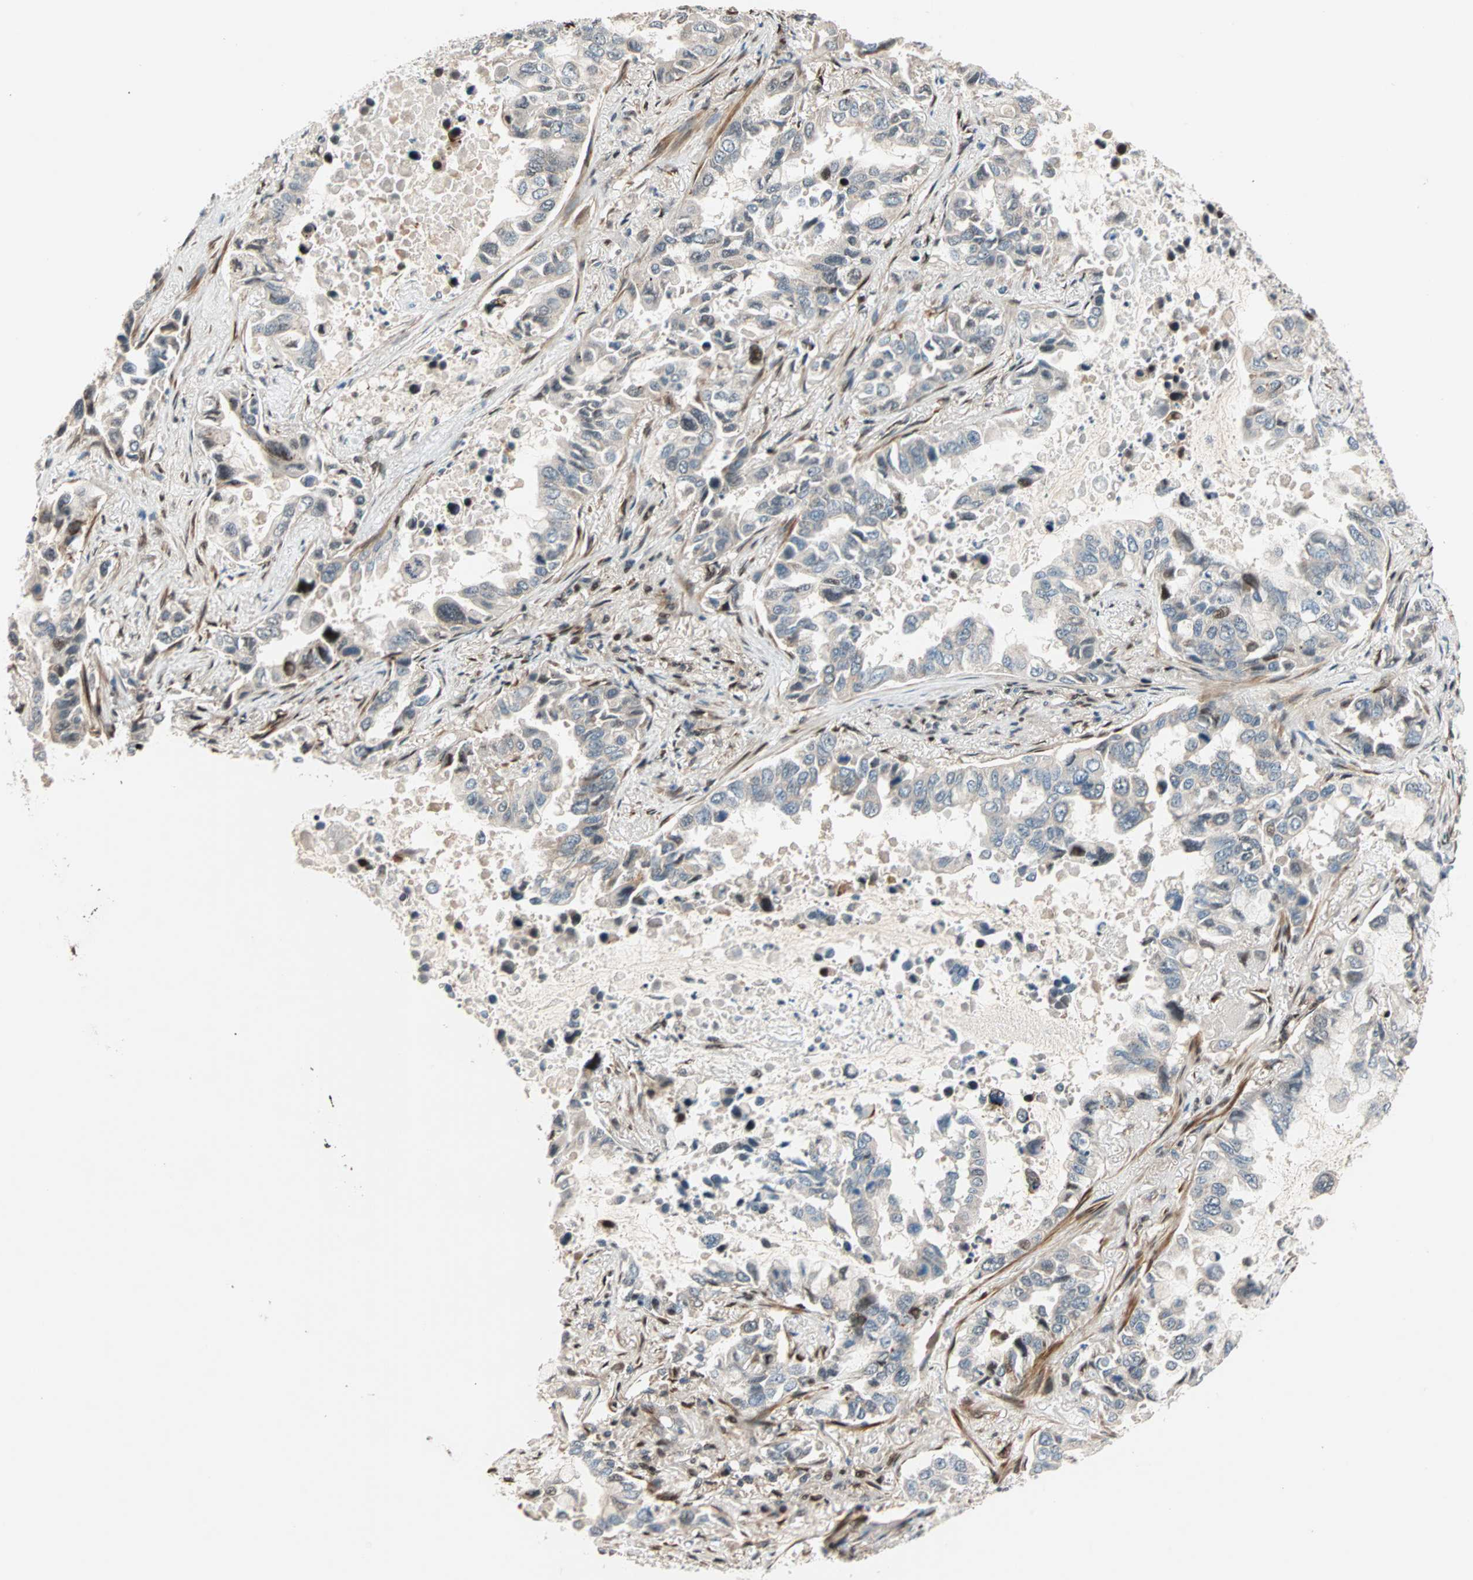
{"staining": {"intensity": "weak", "quantity": "25%-75%", "location": "cytoplasmic/membranous"}, "tissue": "lung cancer", "cell_type": "Tumor cells", "image_type": "cancer", "snomed": [{"axis": "morphology", "description": "Adenocarcinoma, NOS"}, {"axis": "topography", "description": "Lung"}], "caption": "Lung cancer stained with a brown dye displays weak cytoplasmic/membranous positive positivity in about 25%-75% of tumor cells.", "gene": "HECW1", "patient": {"sex": "male", "age": 64}}